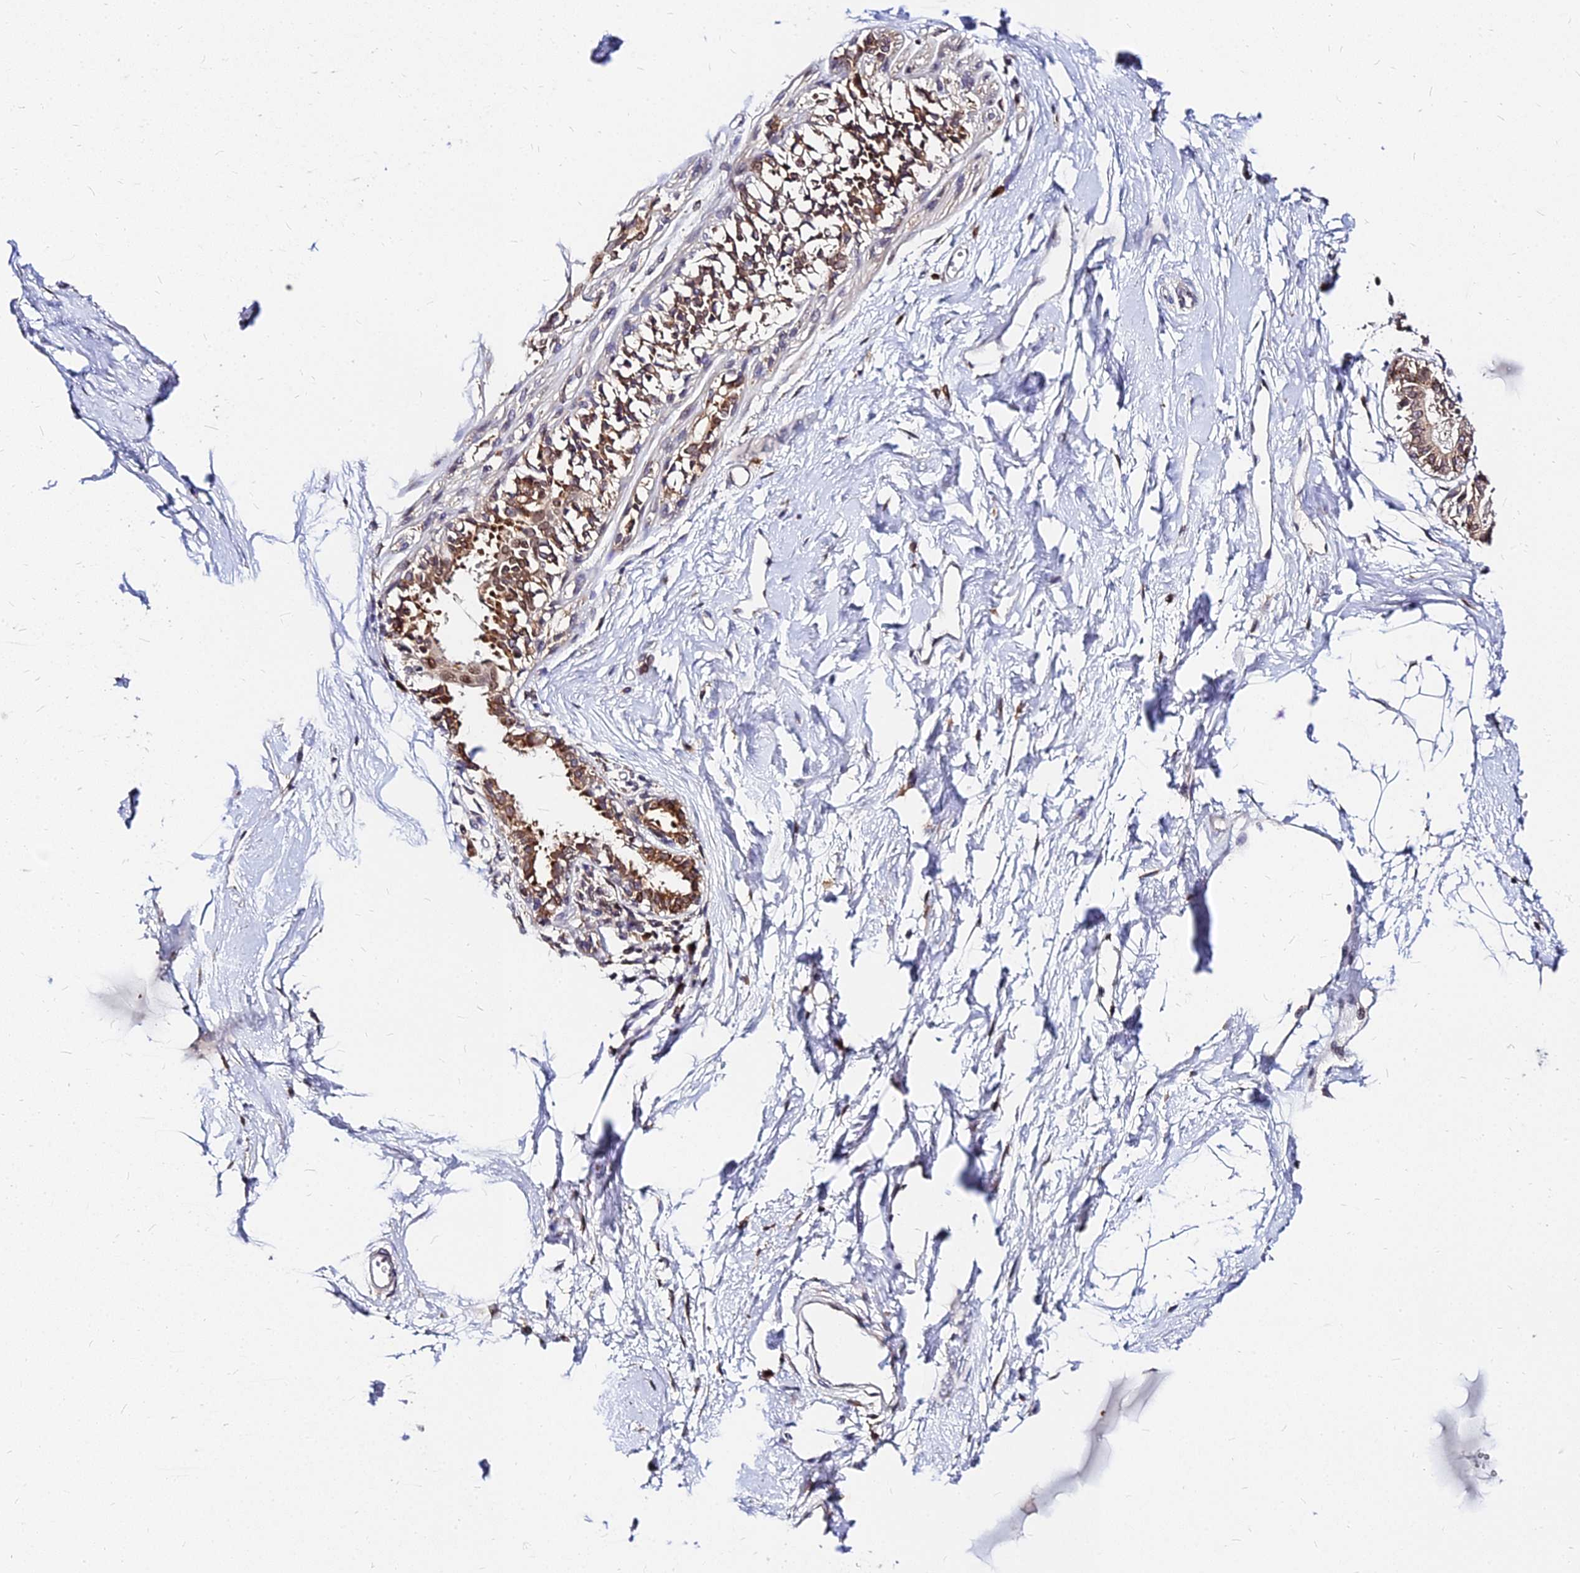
{"staining": {"intensity": "negative", "quantity": "none", "location": "none"}, "tissue": "breast", "cell_type": "Adipocytes", "image_type": "normal", "snomed": [{"axis": "morphology", "description": "Normal tissue, NOS"}, {"axis": "topography", "description": "Breast"}], "caption": "The immunohistochemistry (IHC) image has no significant expression in adipocytes of breast. The staining is performed using DAB (3,3'-diaminobenzidine) brown chromogen with nuclei counter-stained in using hematoxylin.", "gene": "RNF121", "patient": {"sex": "female", "age": 45}}